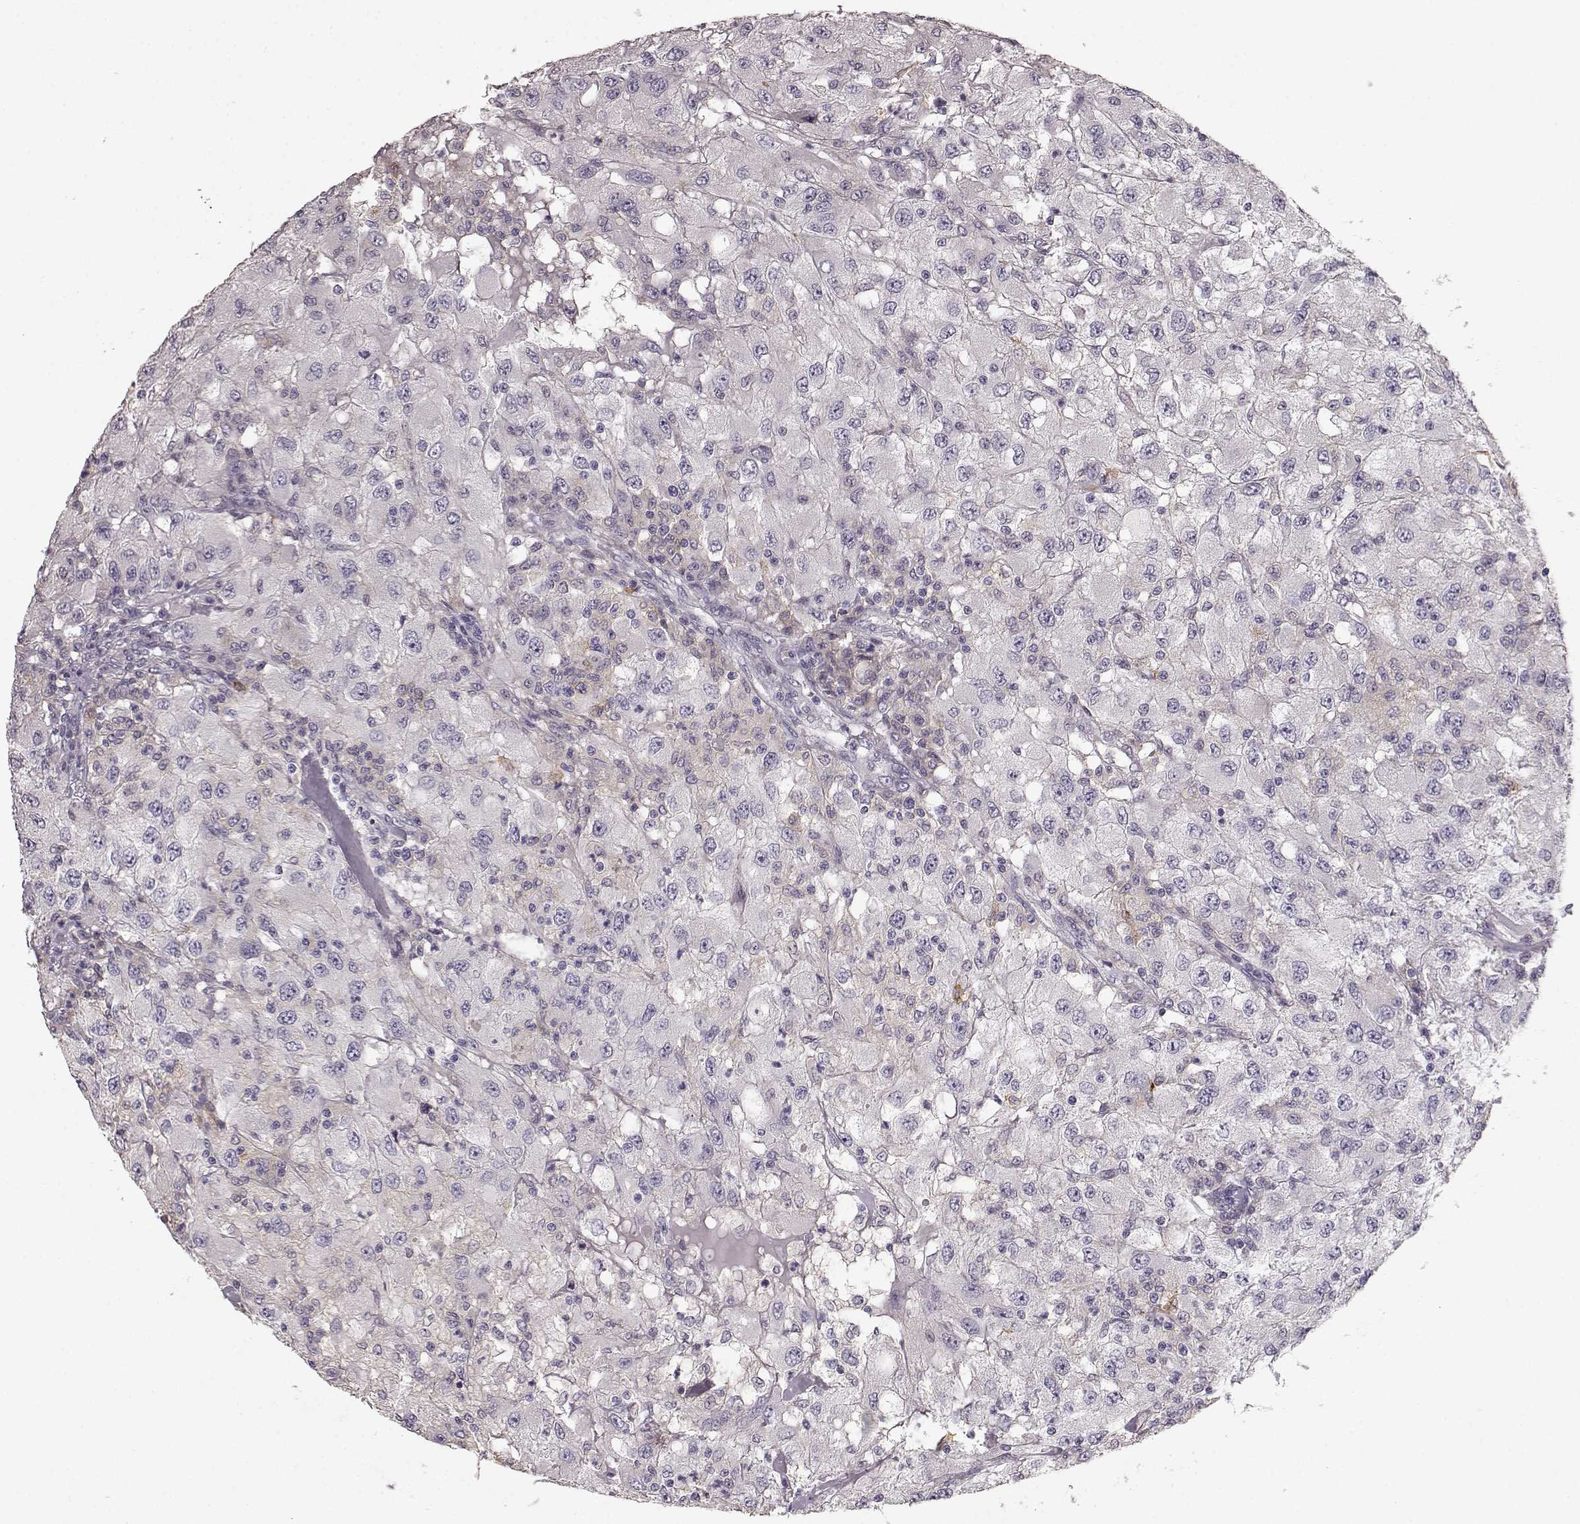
{"staining": {"intensity": "negative", "quantity": "none", "location": "none"}, "tissue": "renal cancer", "cell_type": "Tumor cells", "image_type": "cancer", "snomed": [{"axis": "morphology", "description": "Adenocarcinoma, NOS"}, {"axis": "topography", "description": "Kidney"}], "caption": "IHC photomicrograph of adenocarcinoma (renal) stained for a protein (brown), which exhibits no staining in tumor cells.", "gene": "GPR50", "patient": {"sex": "female", "age": 67}}